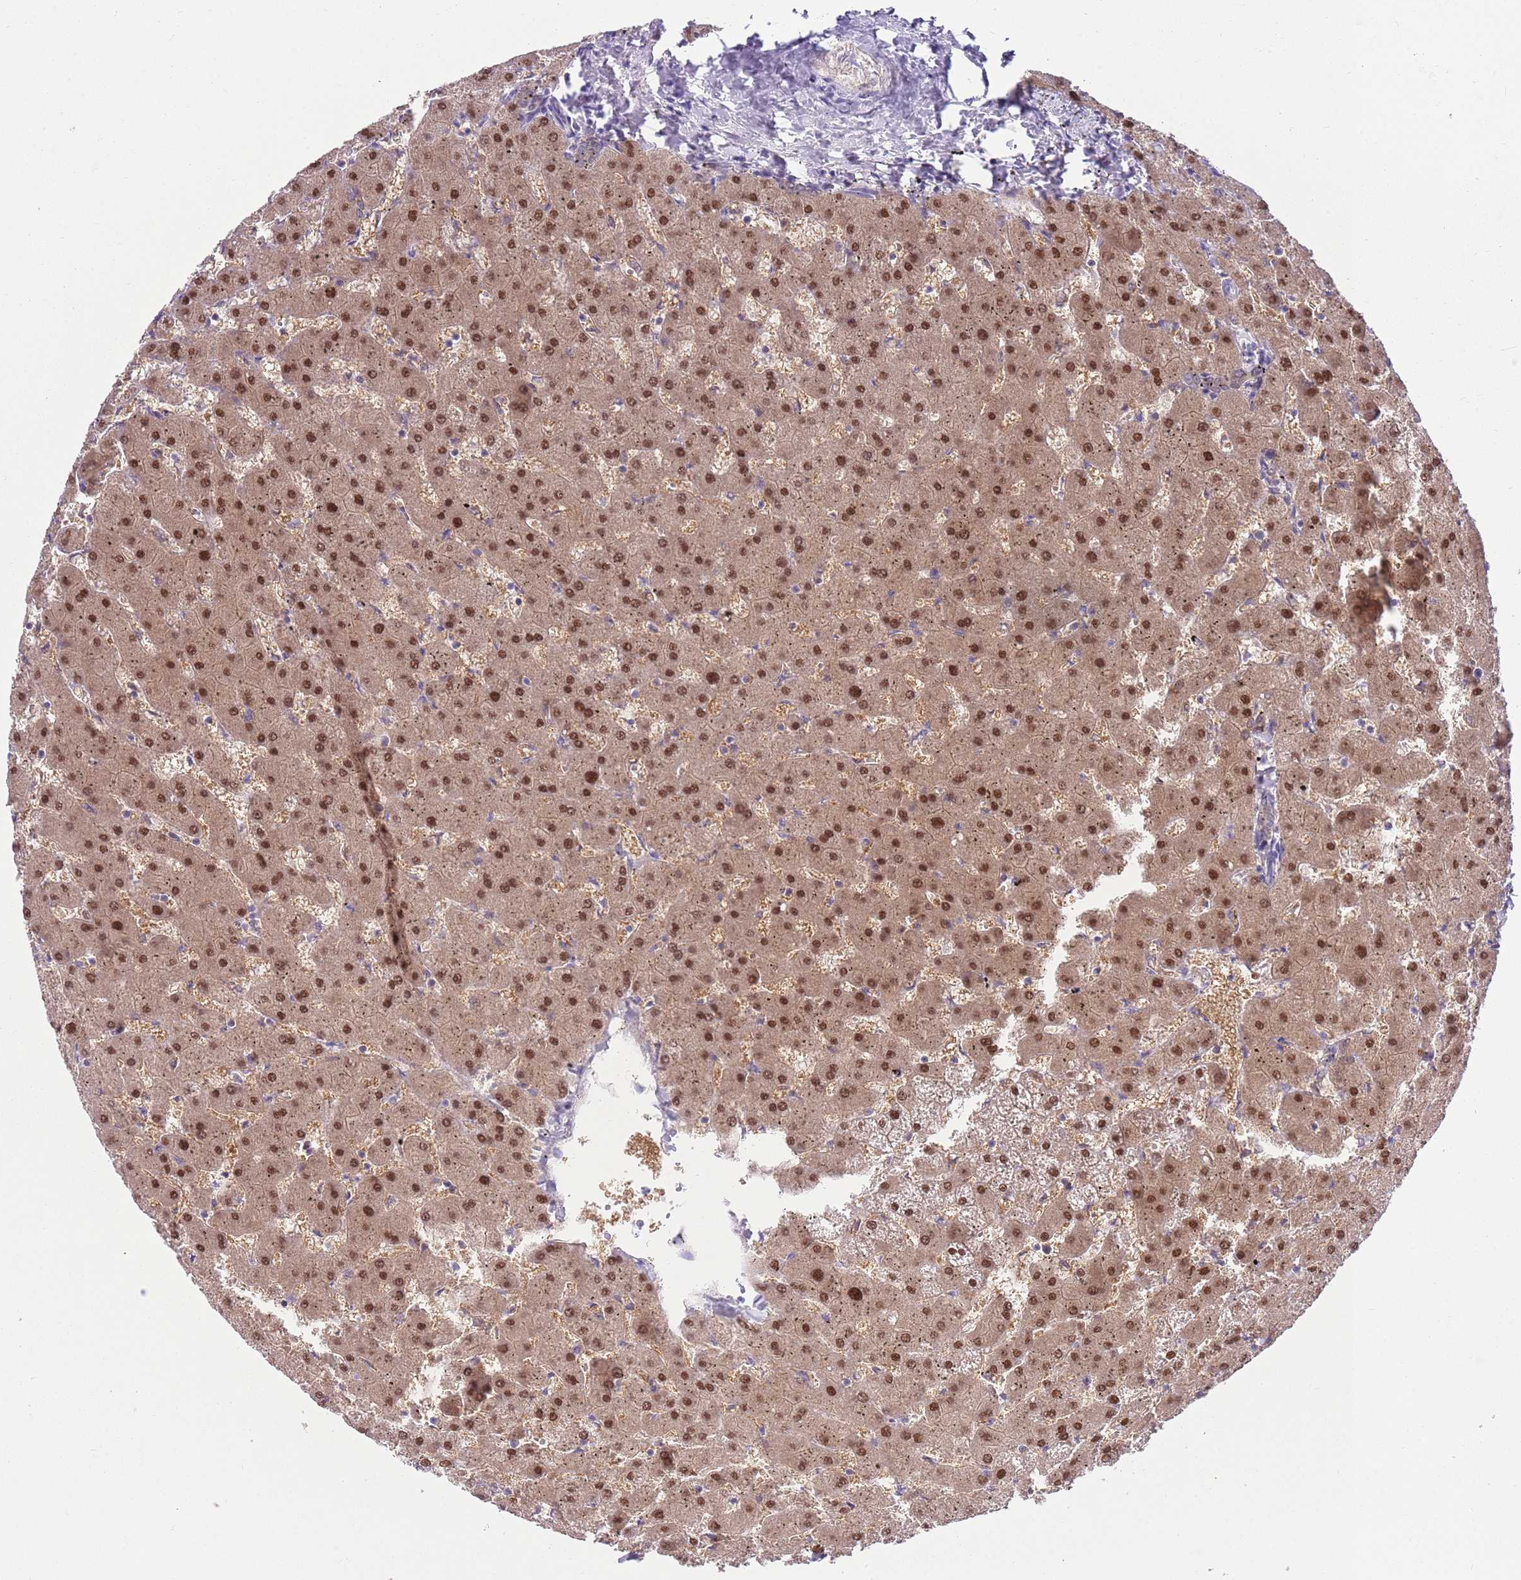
{"staining": {"intensity": "weak", "quantity": "25%-75%", "location": "cytoplasmic/membranous"}, "tissue": "liver", "cell_type": "Cholangiocytes", "image_type": "normal", "snomed": [{"axis": "morphology", "description": "Normal tissue, NOS"}, {"axis": "topography", "description": "Liver"}], "caption": "Cholangiocytes show low levels of weak cytoplasmic/membranous staining in approximately 25%-75% of cells in unremarkable liver. Using DAB (brown) and hematoxylin (blue) stains, captured at high magnification using brightfield microscopy.", "gene": "SEPHS2", "patient": {"sex": "female", "age": 63}}